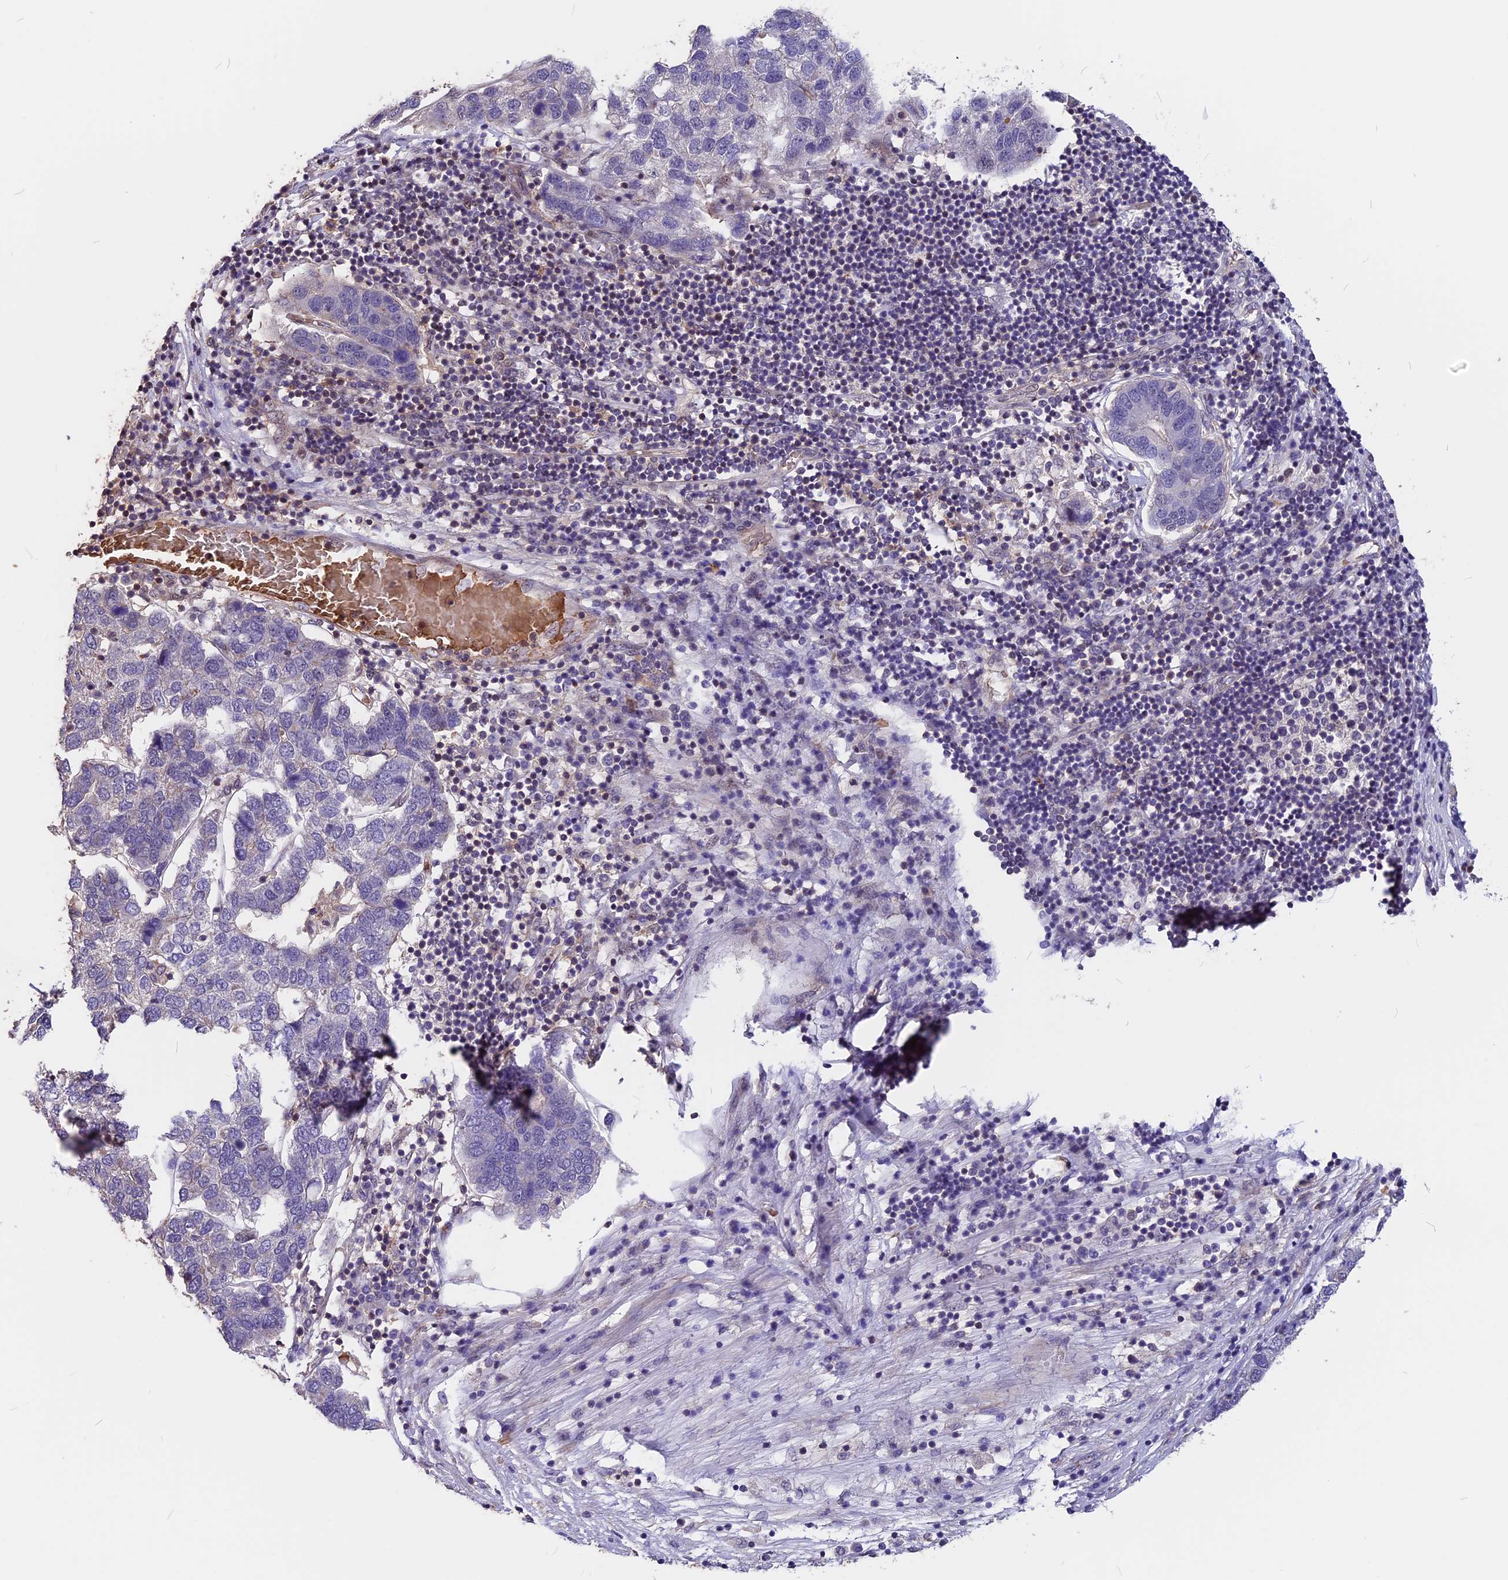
{"staining": {"intensity": "negative", "quantity": "none", "location": "none"}, "tissue": "pancreatic cancer", "cell_type": "Tumor cells", "image_type": "cancer", "snomed": [{"axis": "morphology", "description": "Adenocarcinoma, NOS"}, {"axis": "topography", "description": "Pancreas"}], "caption": "Immunohistochemistry histopathology image of pancreatic adenocarcinoma stained for a protein (brown), which demonstrates no expression in tumor cells.", "gene": "ZC3H10", "patient": {"sex": "female", "age": 61}}